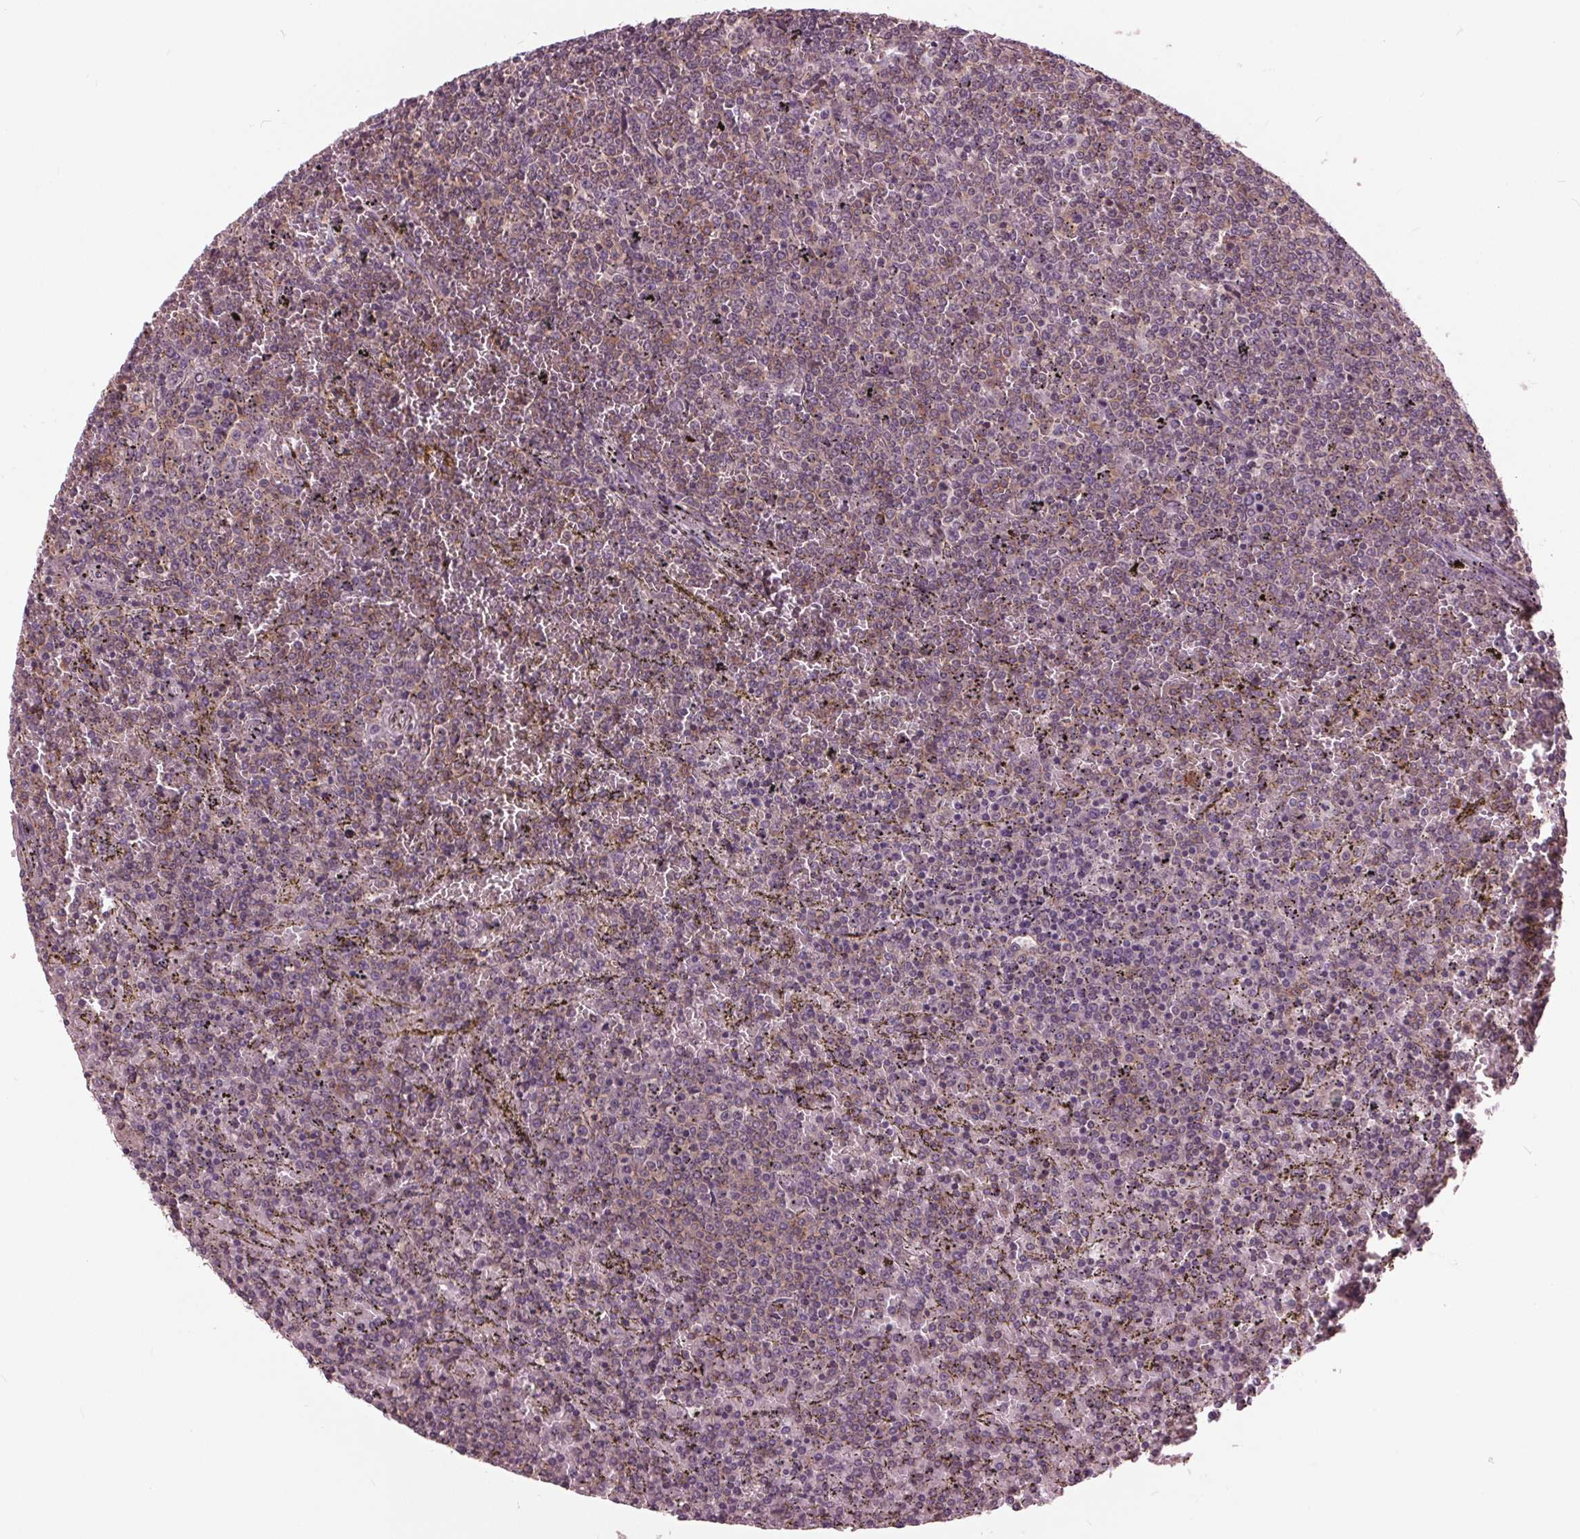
{"staining": {"intensity": "negative", "quantity": "none", "location": "none"}, "tissue": "lymphoma", "cell_type": "Tumor cells", "image_type": "cancer", "snomed": [{"axis": "morphology", "description": "Malignant lymphoma, non-Hodgkin's type, Low grade"}, {"axis": "topography", "description": "Spleen"}], "caption": "The IHC photomicrograph has no significant staining in tumor cells of malignant lymphoma, non-Hodgkin's type (low-grade) tissue.", "gene": "SIGLEC6", "patient": {"sex": "female", "age": 77}}